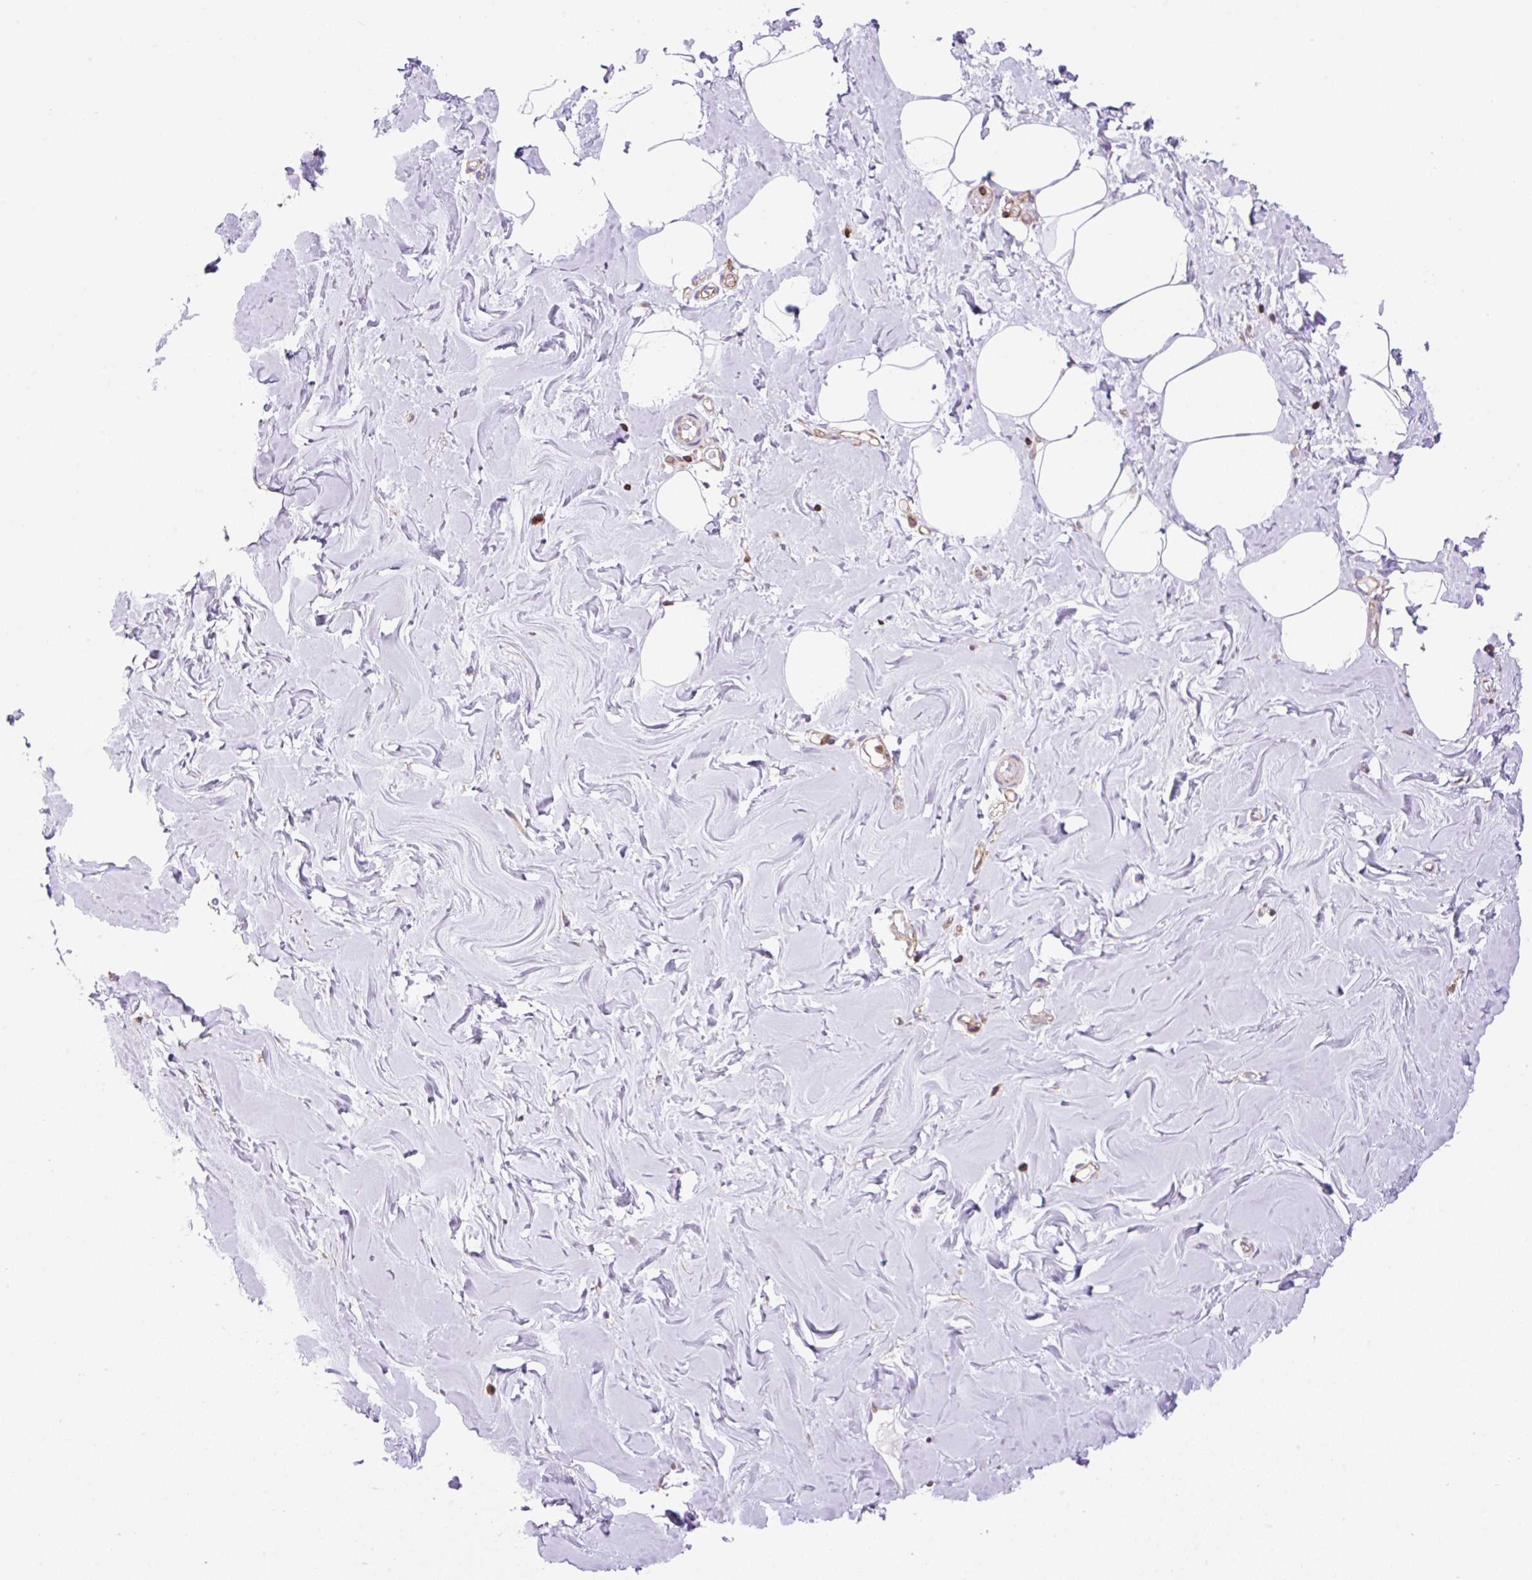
{"staining": {"intensity": "negative", "quantity": "none", "location": "none"}, "tissue": "breast", "cell_type": "Adipocytes", "image_type": "normal", "snomed": [{"axis": "morphology", "description": "Normal tissue, NOS"}, {"axis": "topography", "description": "Breast"}], "caption": "Immunohistochemistry (IHC) photomicrograph of normal breast stained for a protein (brown), which shows no positivity in adipocytes. (IHC, brightfield microscopy, high magnification).", "gene": "DNM2", "patient": {"sex": "female", "age": 27}}